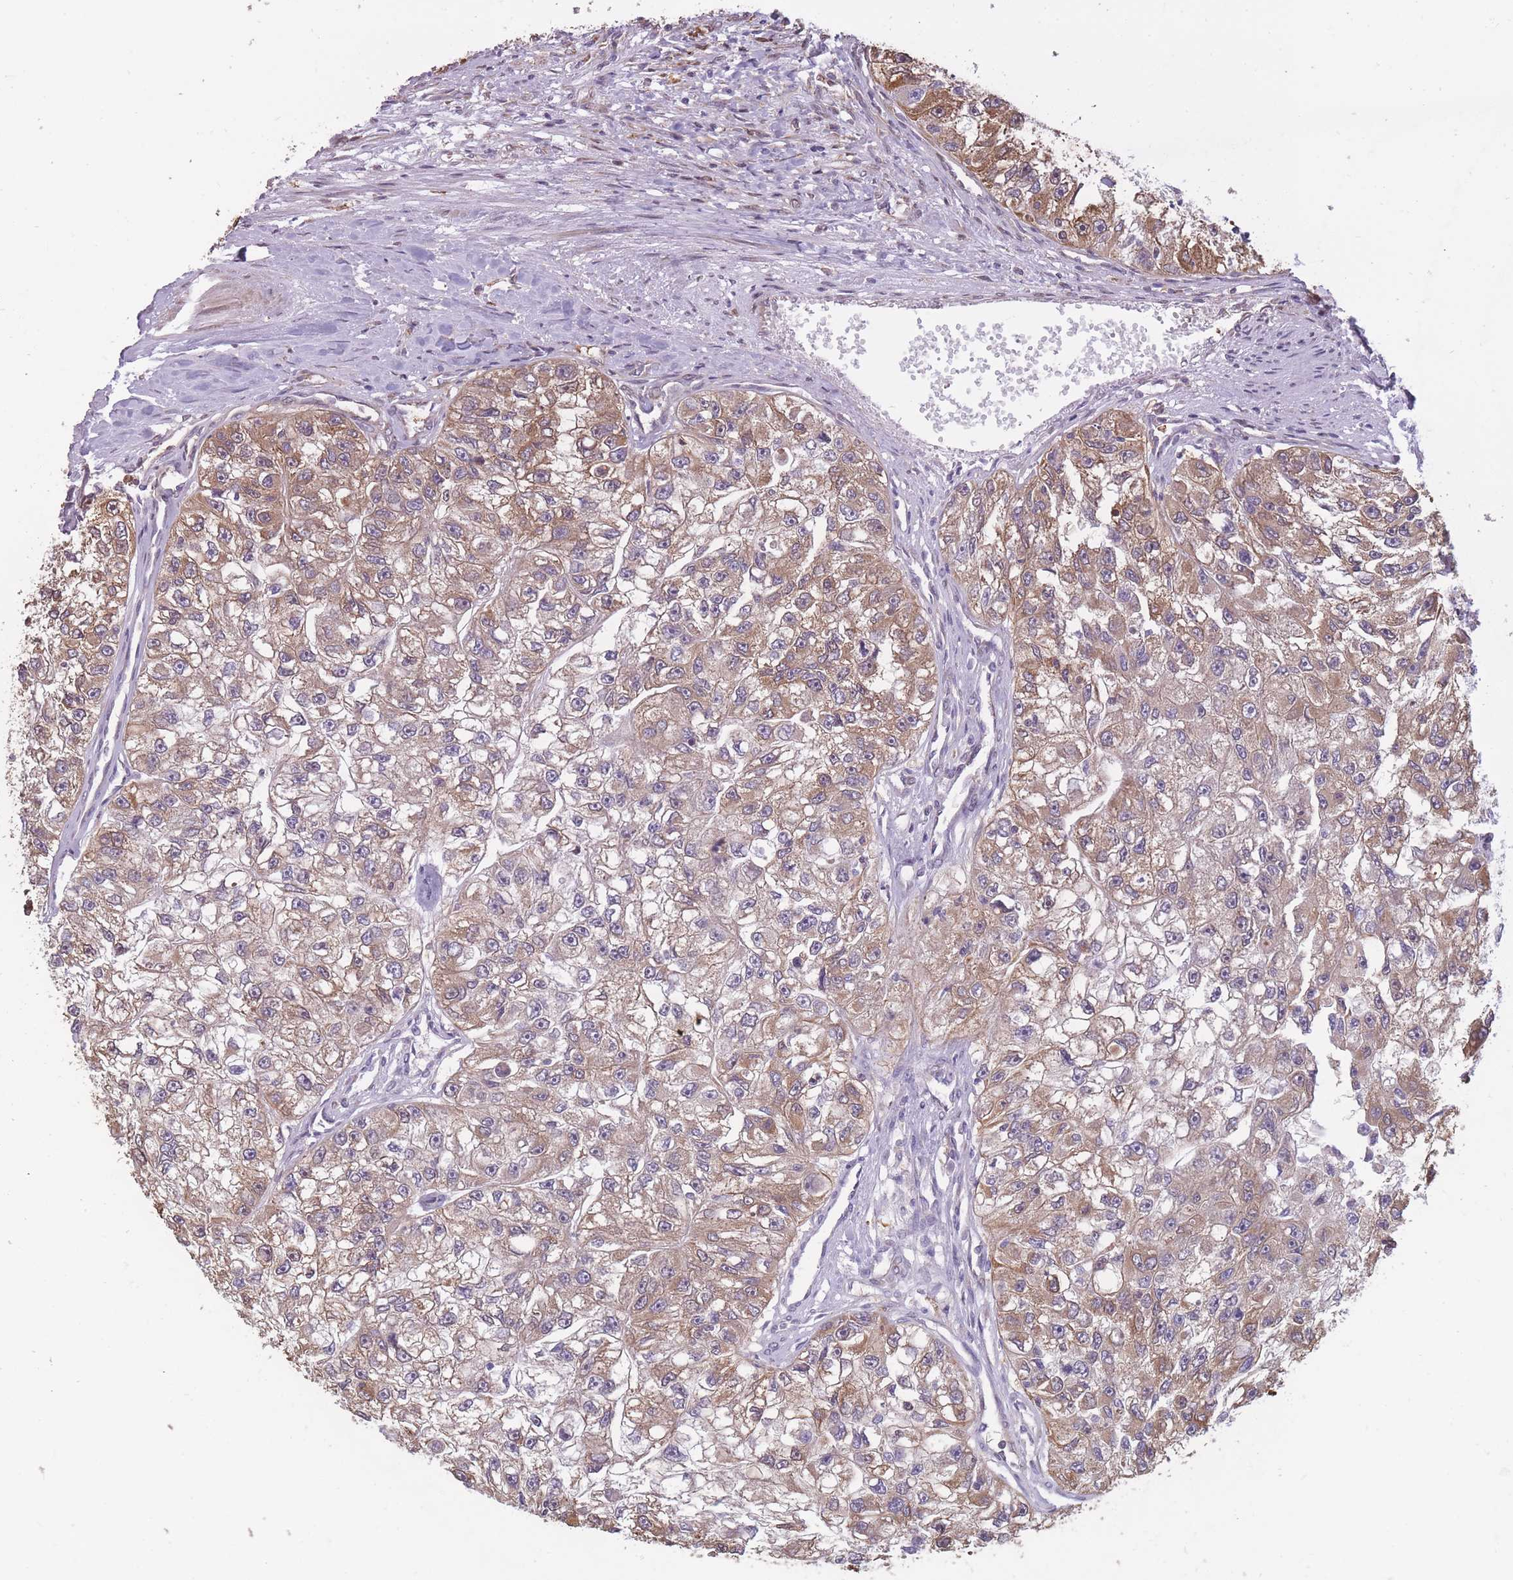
{"staining": {"intensity": "moderate", "quantity": ">75%", "location": "cytoplasmic/membranous"}, "tissue": "renal cancer", "cell_type": "Tumor cells", "image_type": "cancer", "snomed": [{"axis": "morphology", "description": "Adenocarcinoma, NOS"}, {"axis": "topography", "description": "Kidney"}], "caption": "The photomicrograph reveals a brown stain indicating the presence of a protein in the cytoplasmic/membranous of tumor cells in renal cancer (adenocarcinoma).", "gene": "ARL13B", "patient": {"sex": "male", "age": 63}}